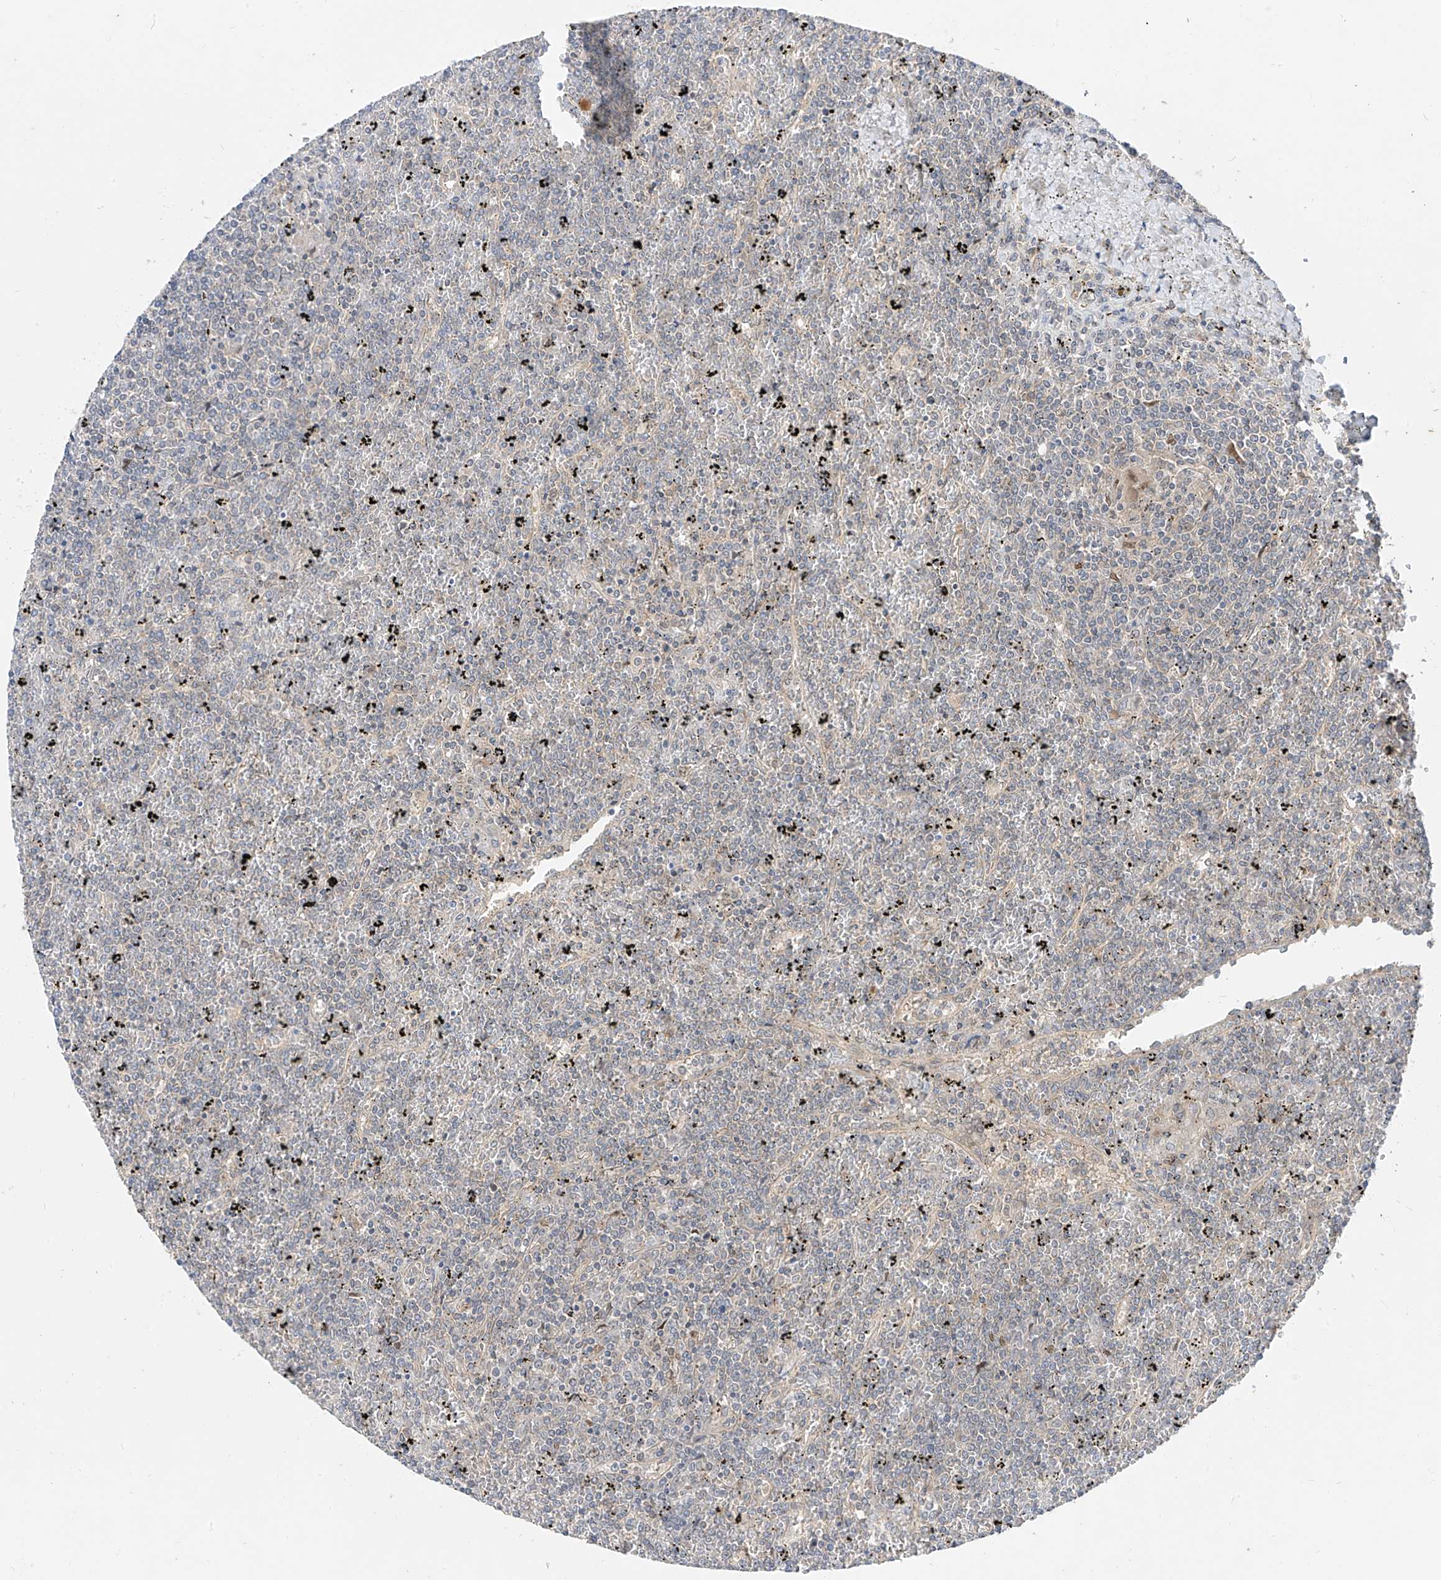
{"staining": {"intensity": "negative", "quantity": "none", "location": "none"}, "tissue": "lymphoma", "cell_type": "Tumor cells", "image_type": "cancer", "snomed": [{"axis": "morphology", "description": "Malignant lymphoma, non-Hodgkin's type, Low grade"}, {"axis": "topography", "description": "Spleen"}], "caption": "This micrograph is of low-grade malignant lymphoma, non-Hodgkin's type stained with immunohistochemistry (IHC) to label a protein in brown with the nuclei are counter-stained blue. There is no staining in tumor cells. The staining was performed using DAB to visualize the protein expression in brown, while the nuclei were stained in blue with hematoxylin (Magnification: 20x).", "gene": "MRTFA", "patient": {"sex": "female", "age": 19}}